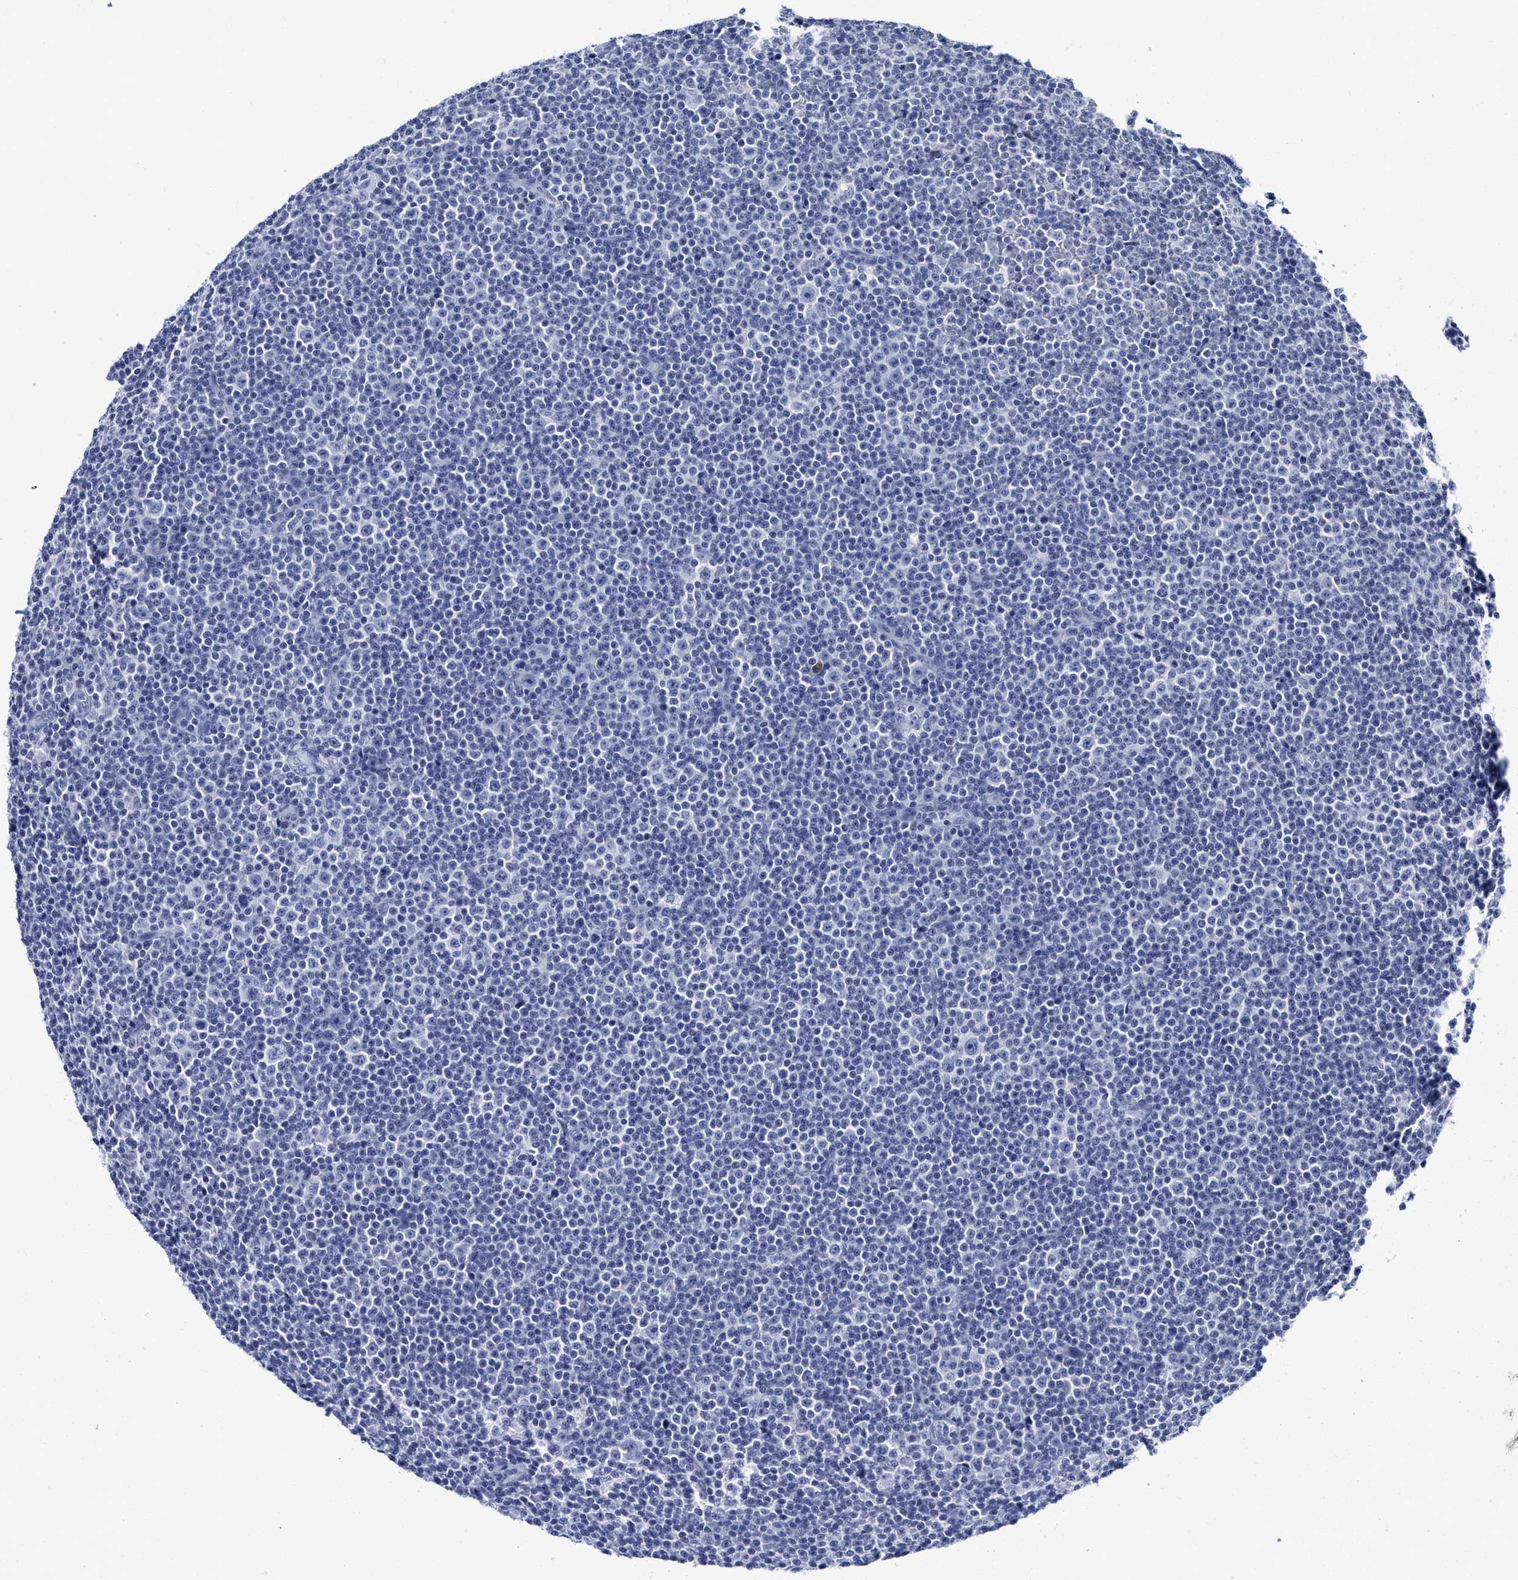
{"staining": {"intensity": "negative", "quantity": "none", "location": "none"}, "tissue": "lymphoma", "cell_type": "Tumor cells", "image_type": "cancer", "snomed": [{"axis": "morphology", "description": "Malignant lymphoma, non-Hodgkin's type, Low grade"}, {"axis": "topography", "description": "Lymph node"}], "caption": "A high-resolution photomicrograph shows immunohistochemistry staining of low-grade malignant lymphoma, non-Hodgkin's type, which demonstrates no significant staining in tumor cells.", "gene": "C2", "patient": {"sex": "female", "age": 67}}